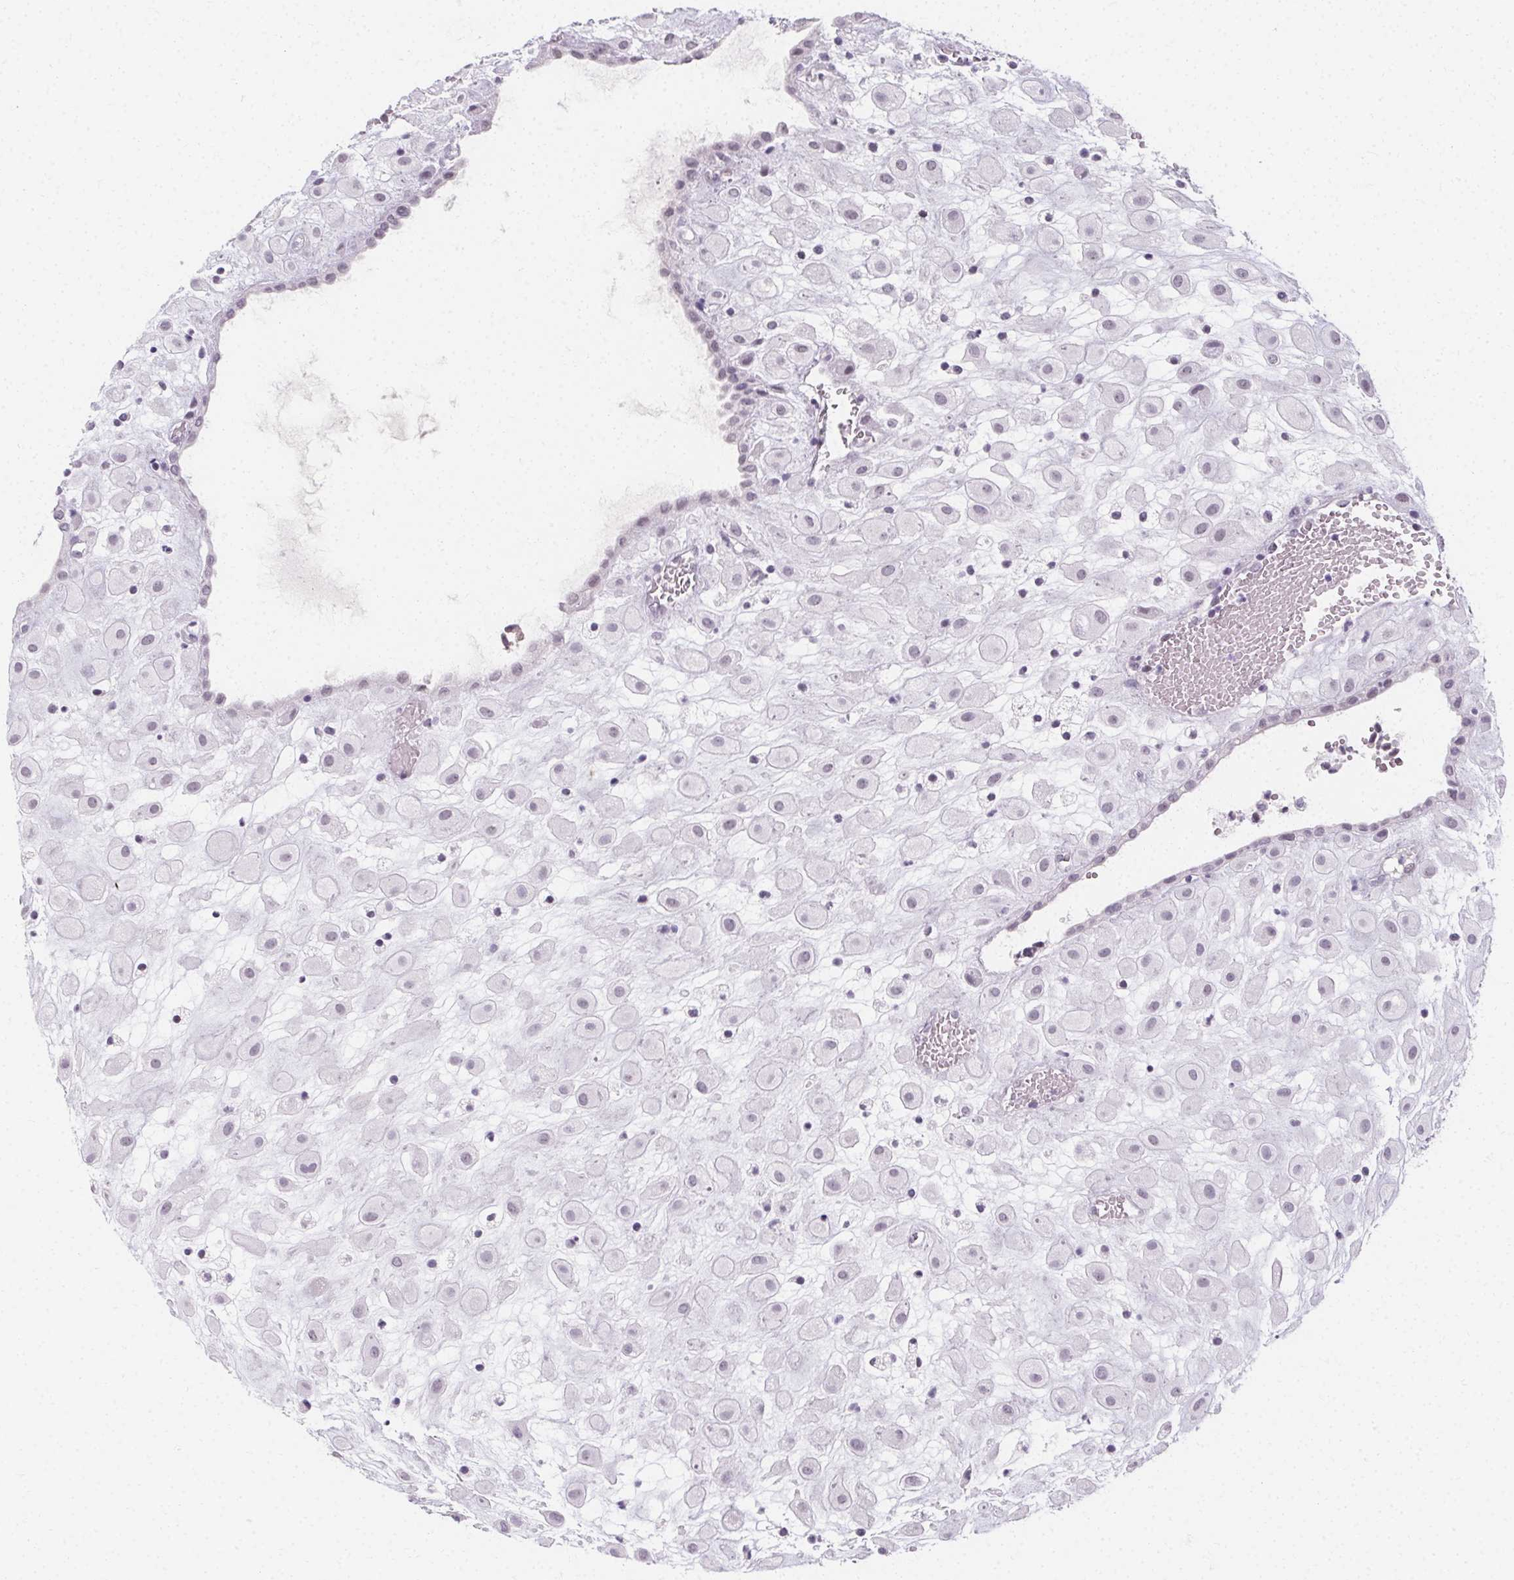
{"staining": {"intensity": "negative", "quantity": "none", "location": "none"}, "tissue": "placenta", "cell_type": "Decidual cells", "image_type": "normal", "snomed": [{"axis": "morphology", "description": "Normal tissue, NOS"}, {"axis": "topography", "description": "Placenta"}], "caption": "DAB (3,3'-diaminobenzidine) immunohistochemical staining of unremarkable placenta demonstrates no significant positivity in decidual cells.", "gene": "SYNPR", "patient": {"sex": "female", "age": 24}}